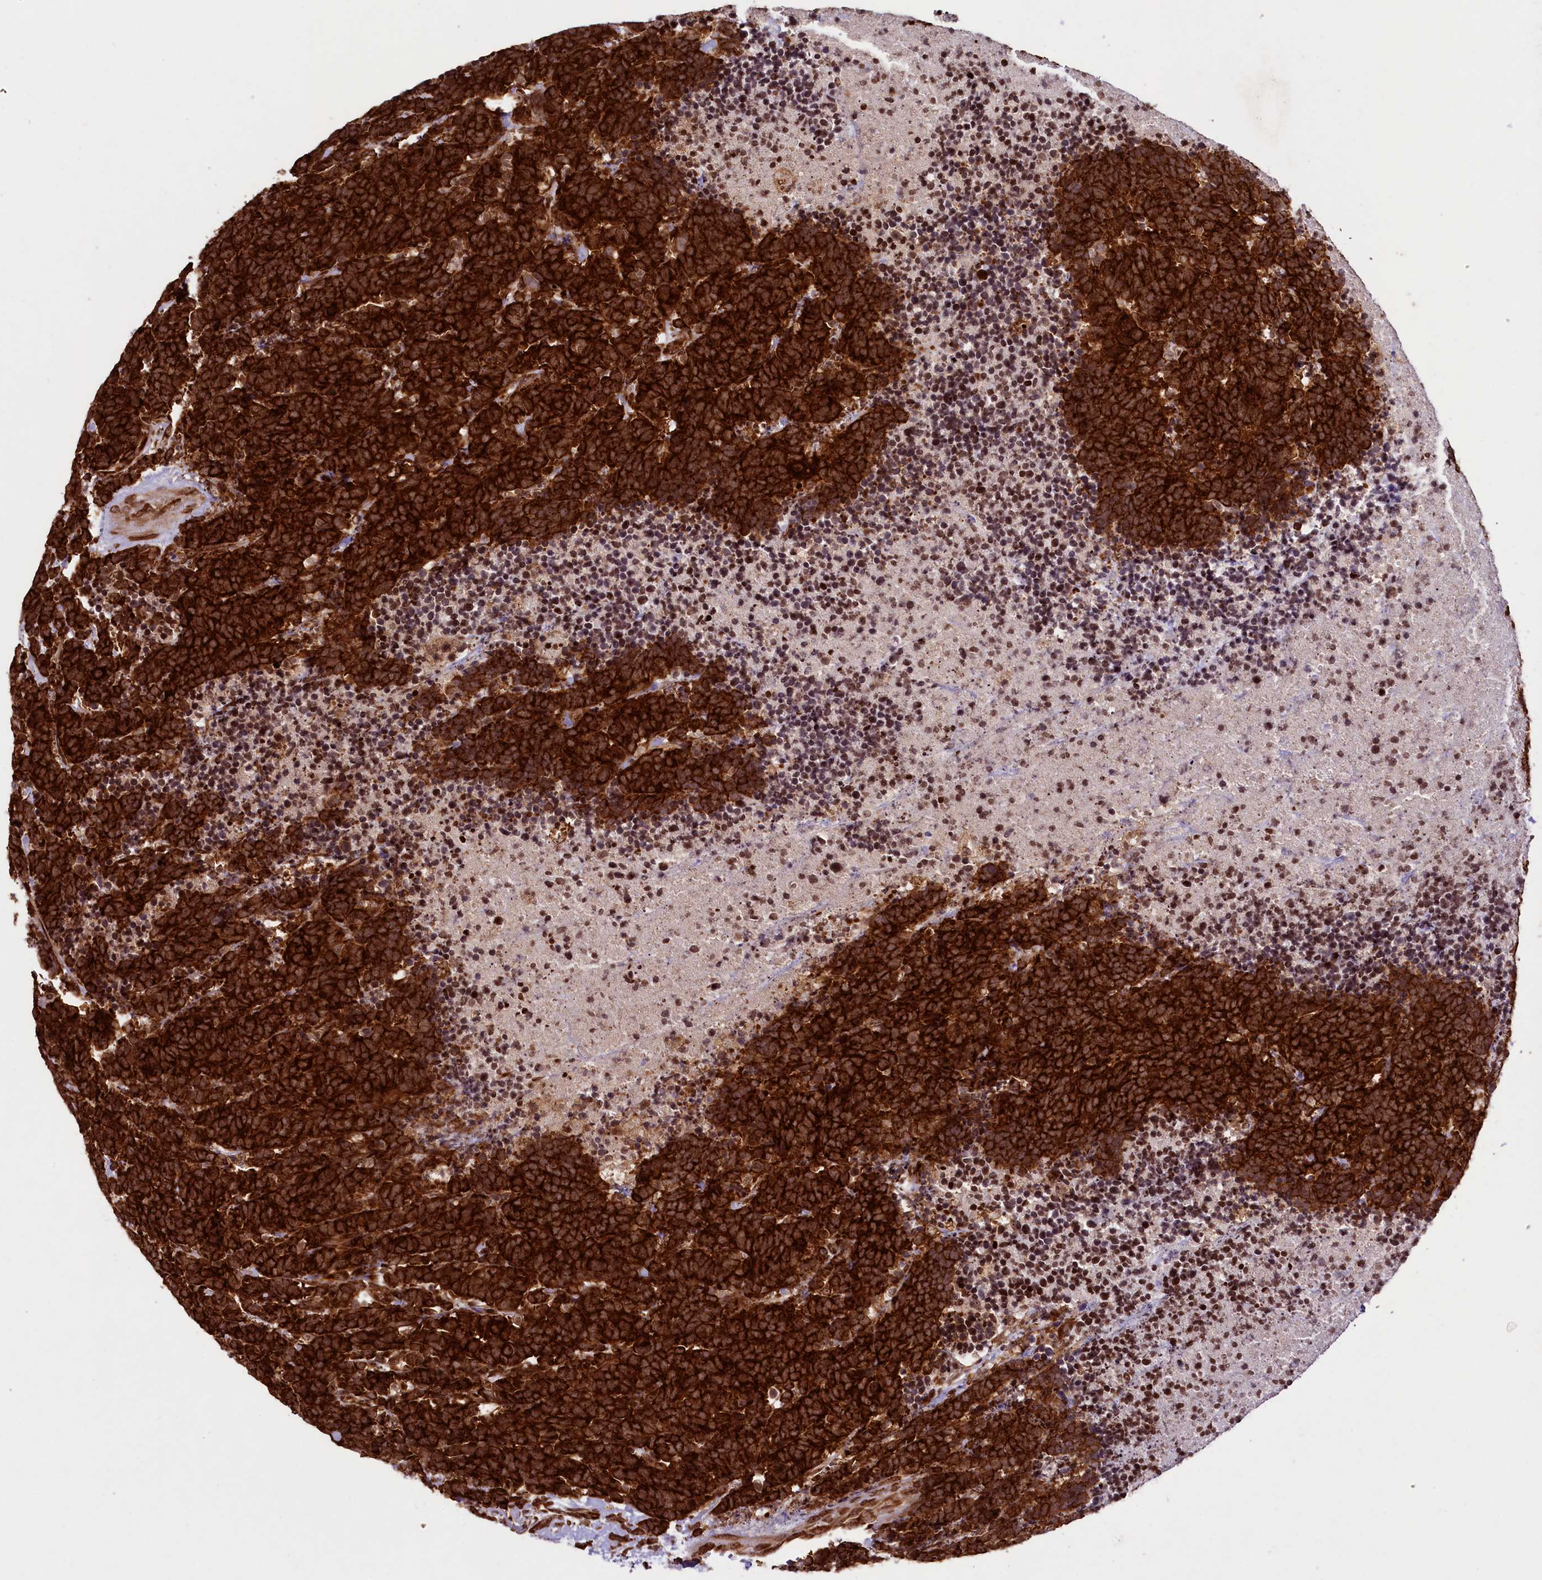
{"staining": {"intensity": "strong", "quantity": ">75%", "location": "cytoplasmic/membranous"}, "tissue": "carcinoid", "cell_type": "Tumor cells", "image_type": "cancer", "snomed": [{"axis": "morphology", "description": "Carcinoma, NOS"}, {"axis": "morphology", "description": "Carcinoid, malignant, NOS"}, {"axis": "topography", "description": "Urinary bladder"}], "caption": "Malignant carcinoid stained for a protein (brown) shows strong cytoplasmic/membranous positive staining in approximately >75% of tumor cells.", "gene": "LARP4", "patient": {"sex": "male", "age": 57}}